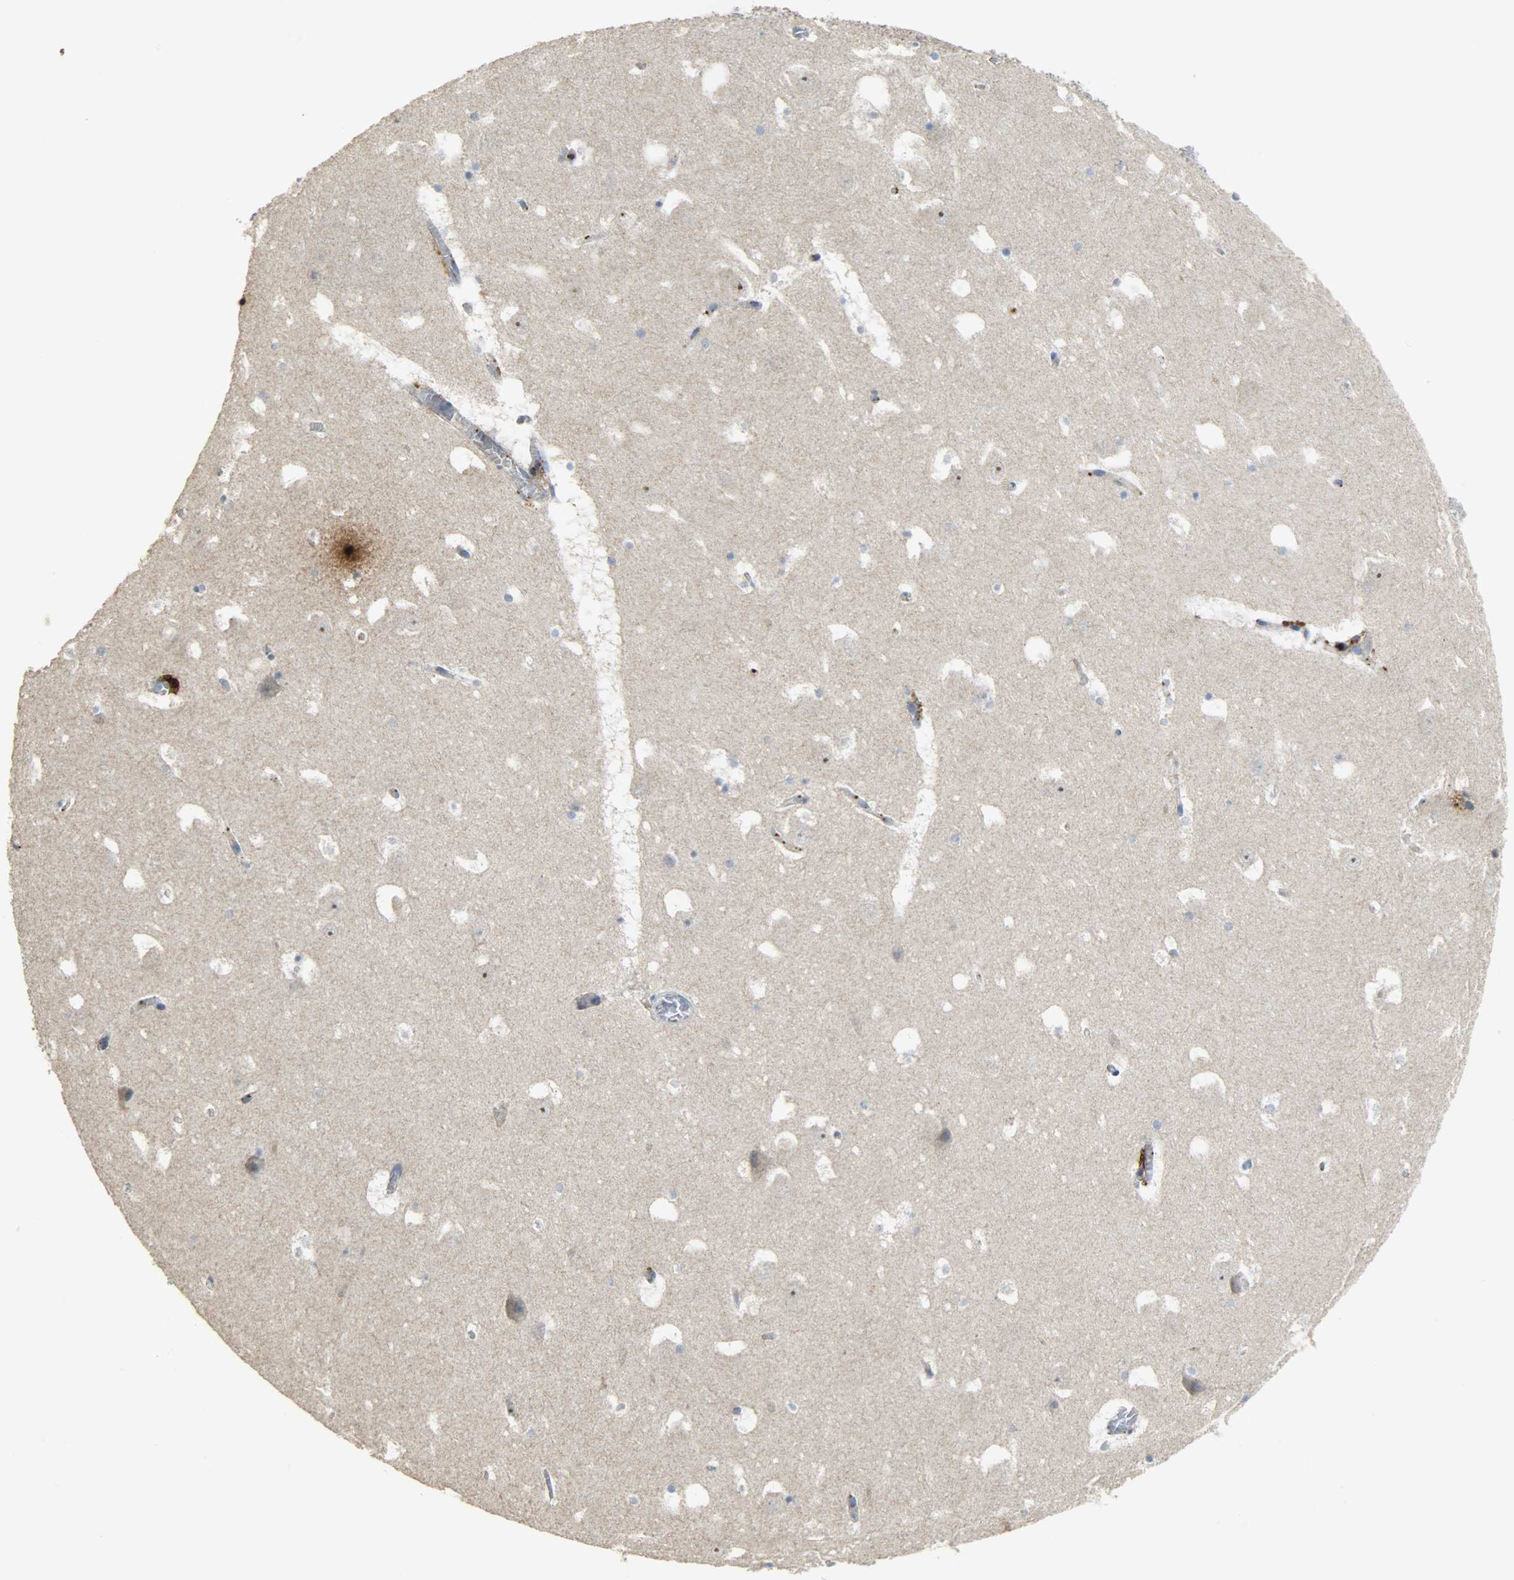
{"staining": {"intensity": "weak", "quantity": "25%-75%", "location": "cytoplasmic/membranous"}, "tissue": "hippocampus", "cell_type": "Glial cells", "image_type": "normal", "snomed": [{"axis": "morphology", "description": "Normal tissue, NOS"}, {"axis": "topography", "description": "Hippocampus"}], "caption": "IHC staining of benign hippocampus, which reveals low levels of weak cytoplasmic/membranous expression in about 25%-75% of glial cells indicating weak cytoplasmic/membranous protein positivity. The staining was performed using DAB (brown) for protein detection and nuclei were counterstained in hematoxylin (blue).", "gene": "GIT2", "patient": {"sex": "male", "age": 45}}